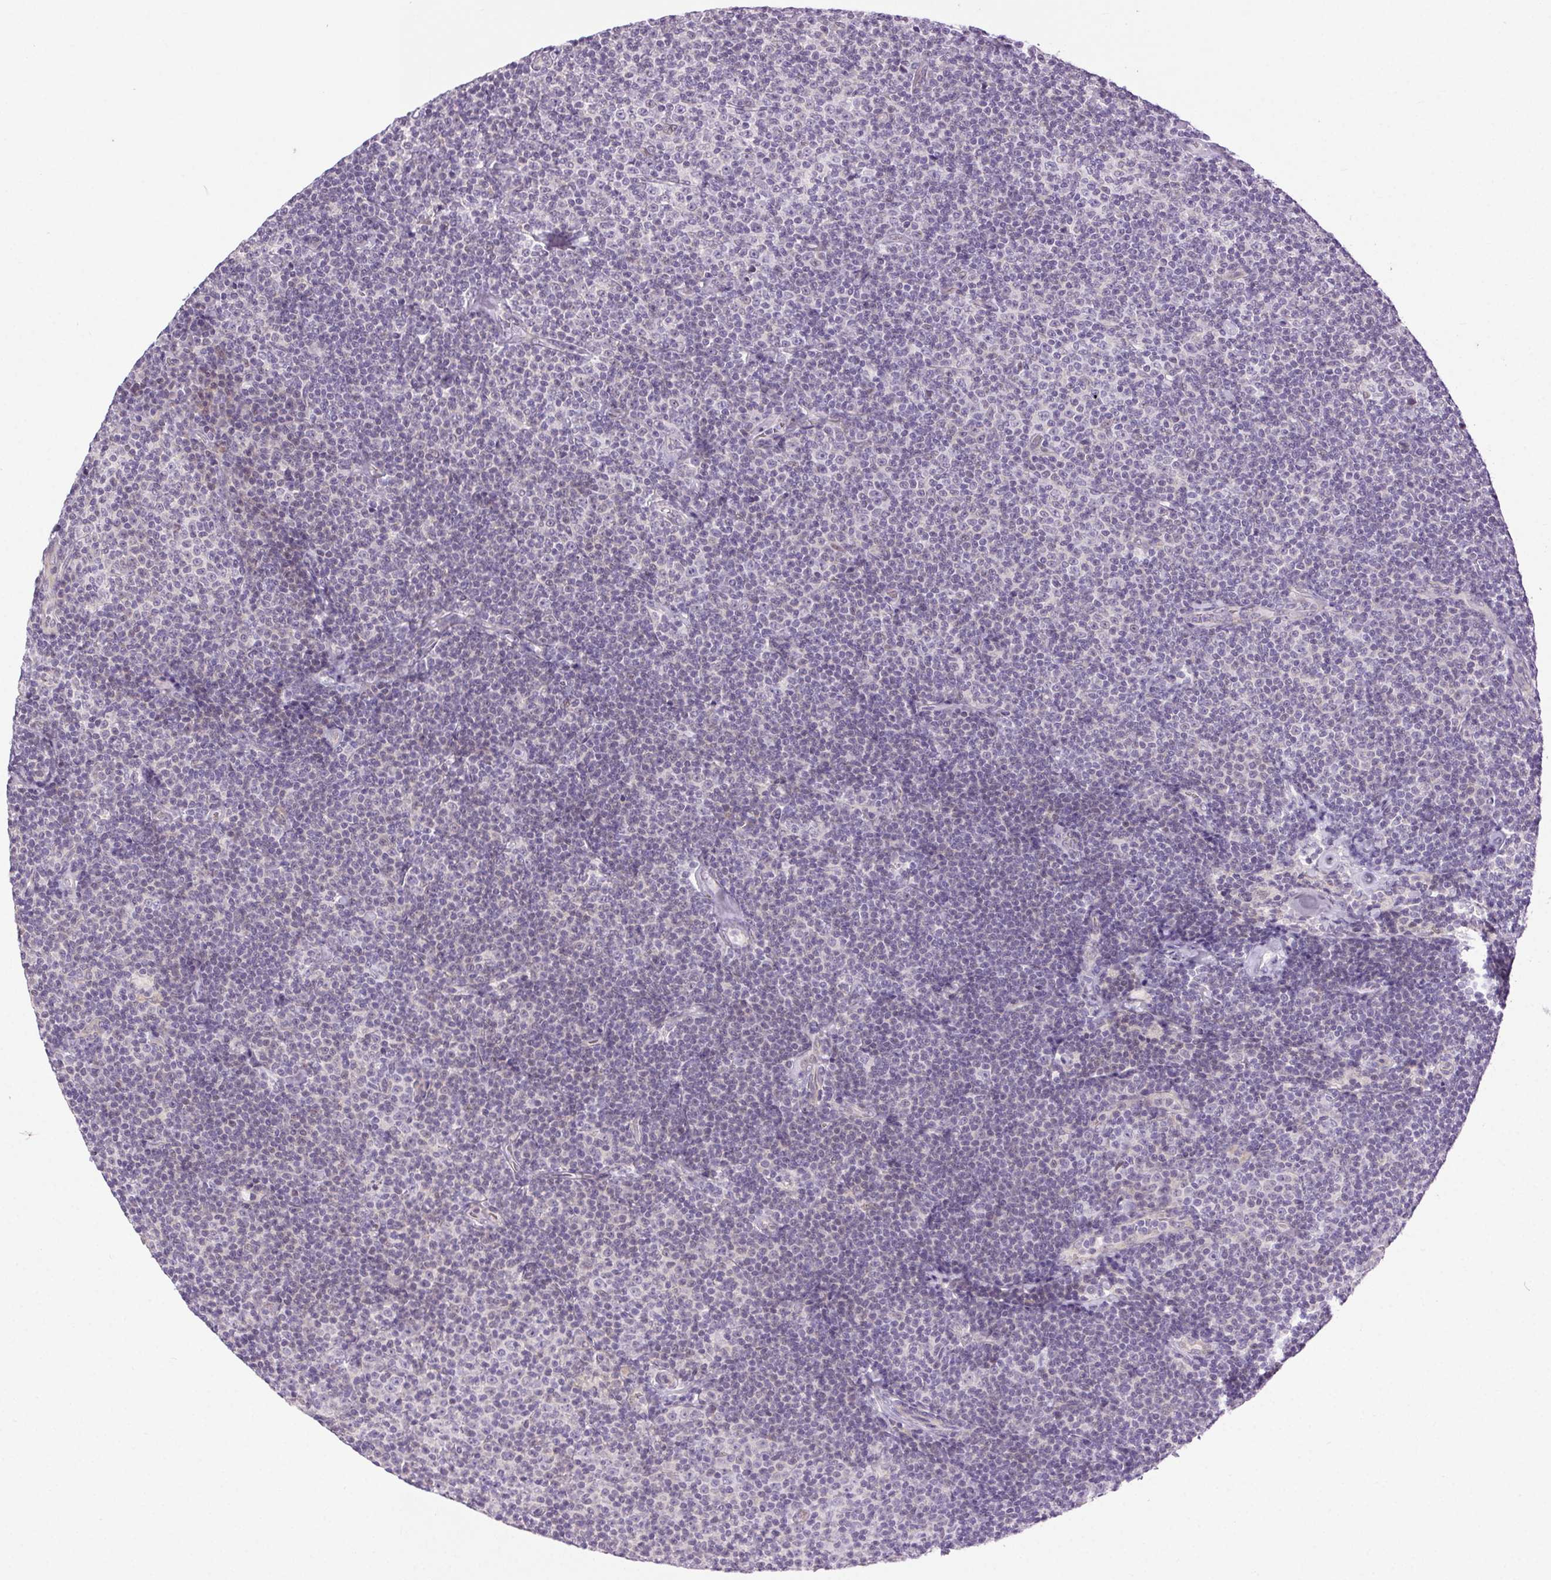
{"staining": {"intensity": "negative", "quantity": "none", "location": "none"}, "tissue": "lymphoma", "cell_type": "Tumor cells", "image_type": "cancer", "snomed": [{"axis": "morphology", "description": "Malignant lymphoma, non-Hodgkin's type, Low grade"}, {"axis": "topography", "description": "Lymph node"}], "caption": "Image shows no significant protein staining in tumor cells of lymphoma.", "gene": "SYT11", "patient": {"sex": "male", "age": 81}}